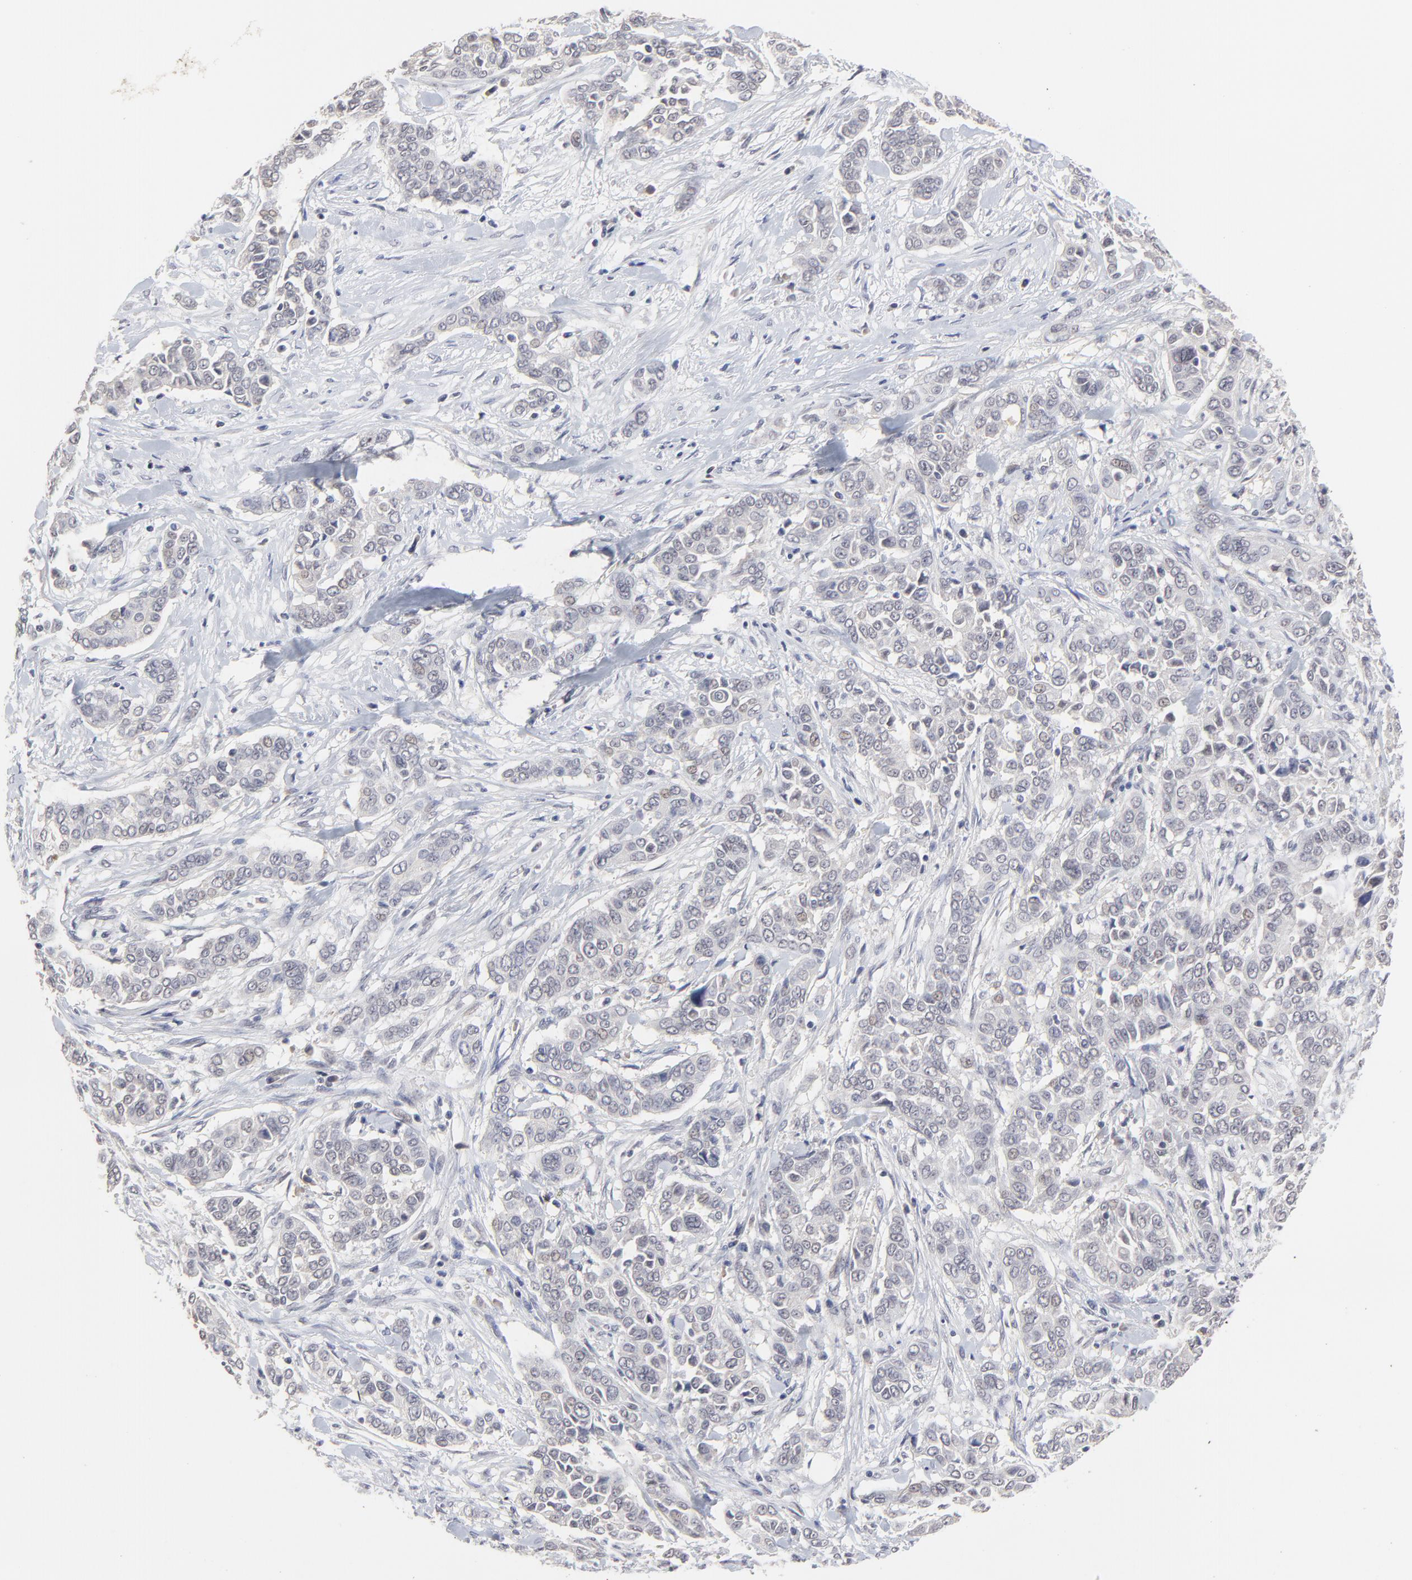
{"staining": {"intensity": "negative", "quantity": "none", "location": "none"}, "tissue": "pancreatic cancer", "cell_type": "Tumor cells", "image_type": "cancer", "snomed": [{"axis": "morphology", "description": "Adenocarcinoma, NOS"}, {"axis": "topography", "description": "Pancreas"}], "caption": "Immunohistochemistry (IHC) histopathology image of human pancreatic cancer (adenocarcinoma) stained for a protein (brown), which demonstrates no expression in tumor cells.", "gene": "FAM199X", "patient": {"sex": "female", "age": 52}}